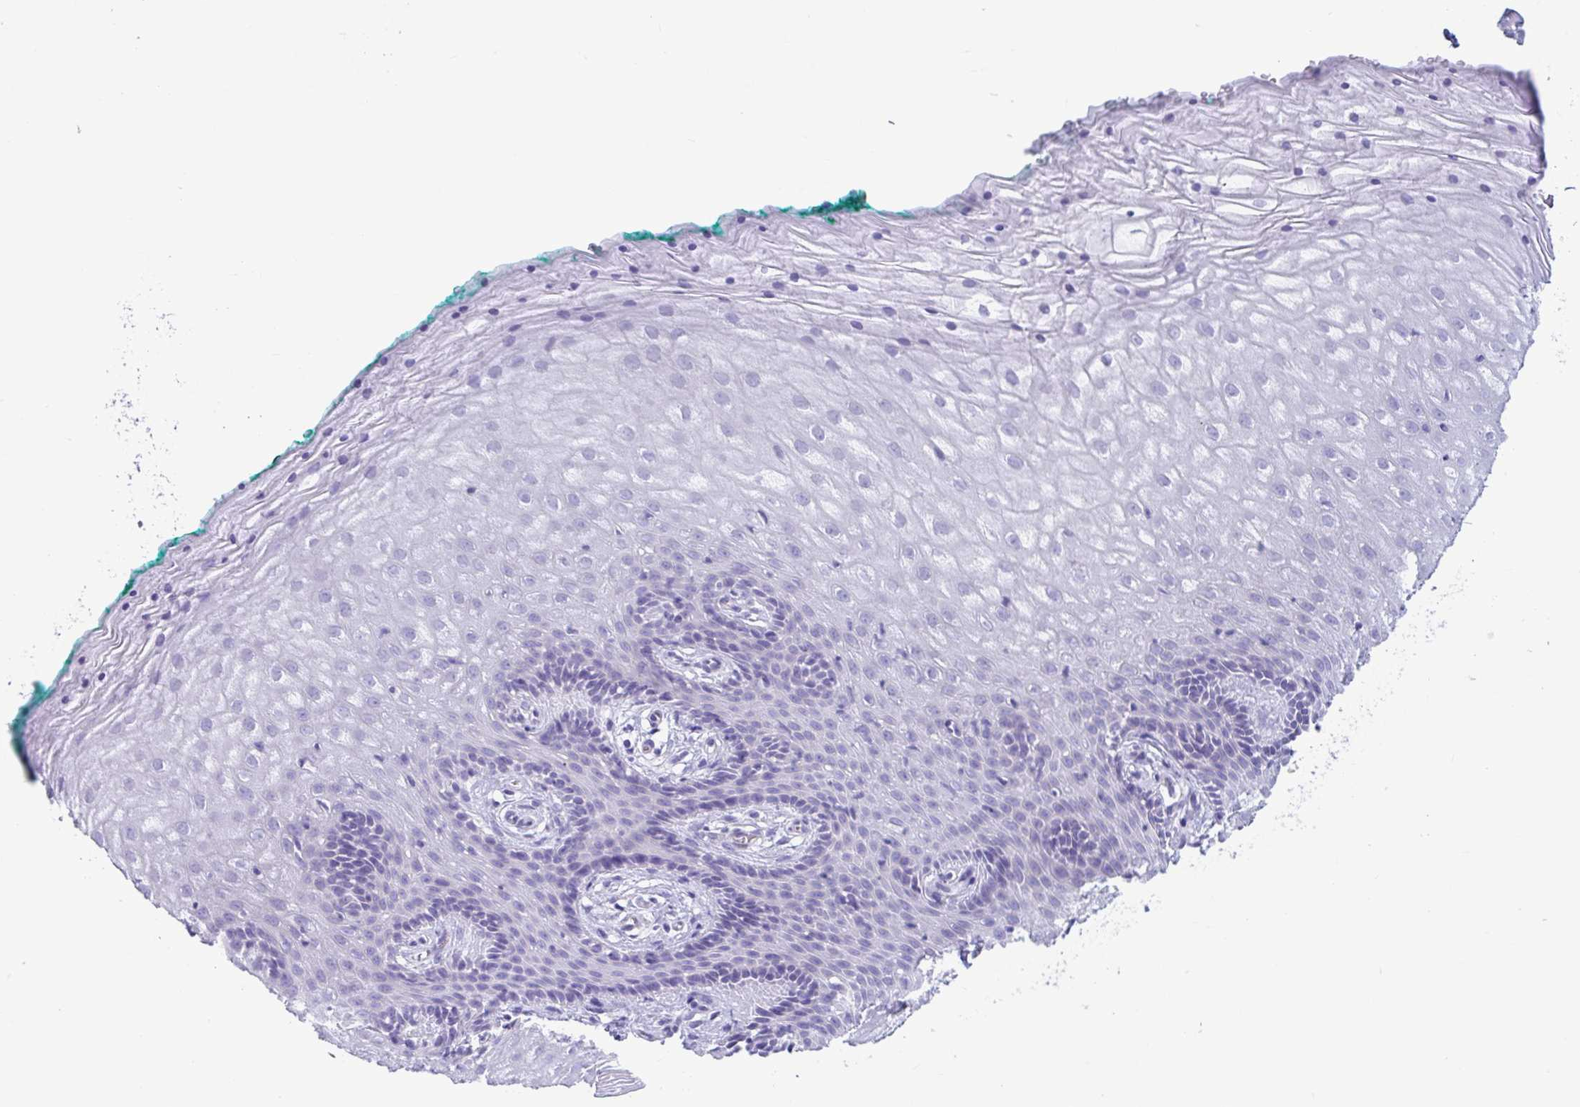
{"staining": {"intensity": "negative", "quantity": "none", "location": "none"}, "tissue": "vagina", "cell_type": "Squamous epithelial cells", "image_type": "normal", "snomed": [{"axis": "morphology", "description": "Normal tissue, NOS"}, {"axis": "topography", "description": "Vagina"}], "caption": "Human vagina stained for a protein using immunohistochemistry (IHC) displays no staining in squamous epithelial cells.", "gene": "TNNI2", "patient": {"sex": "female", "age": 45}}